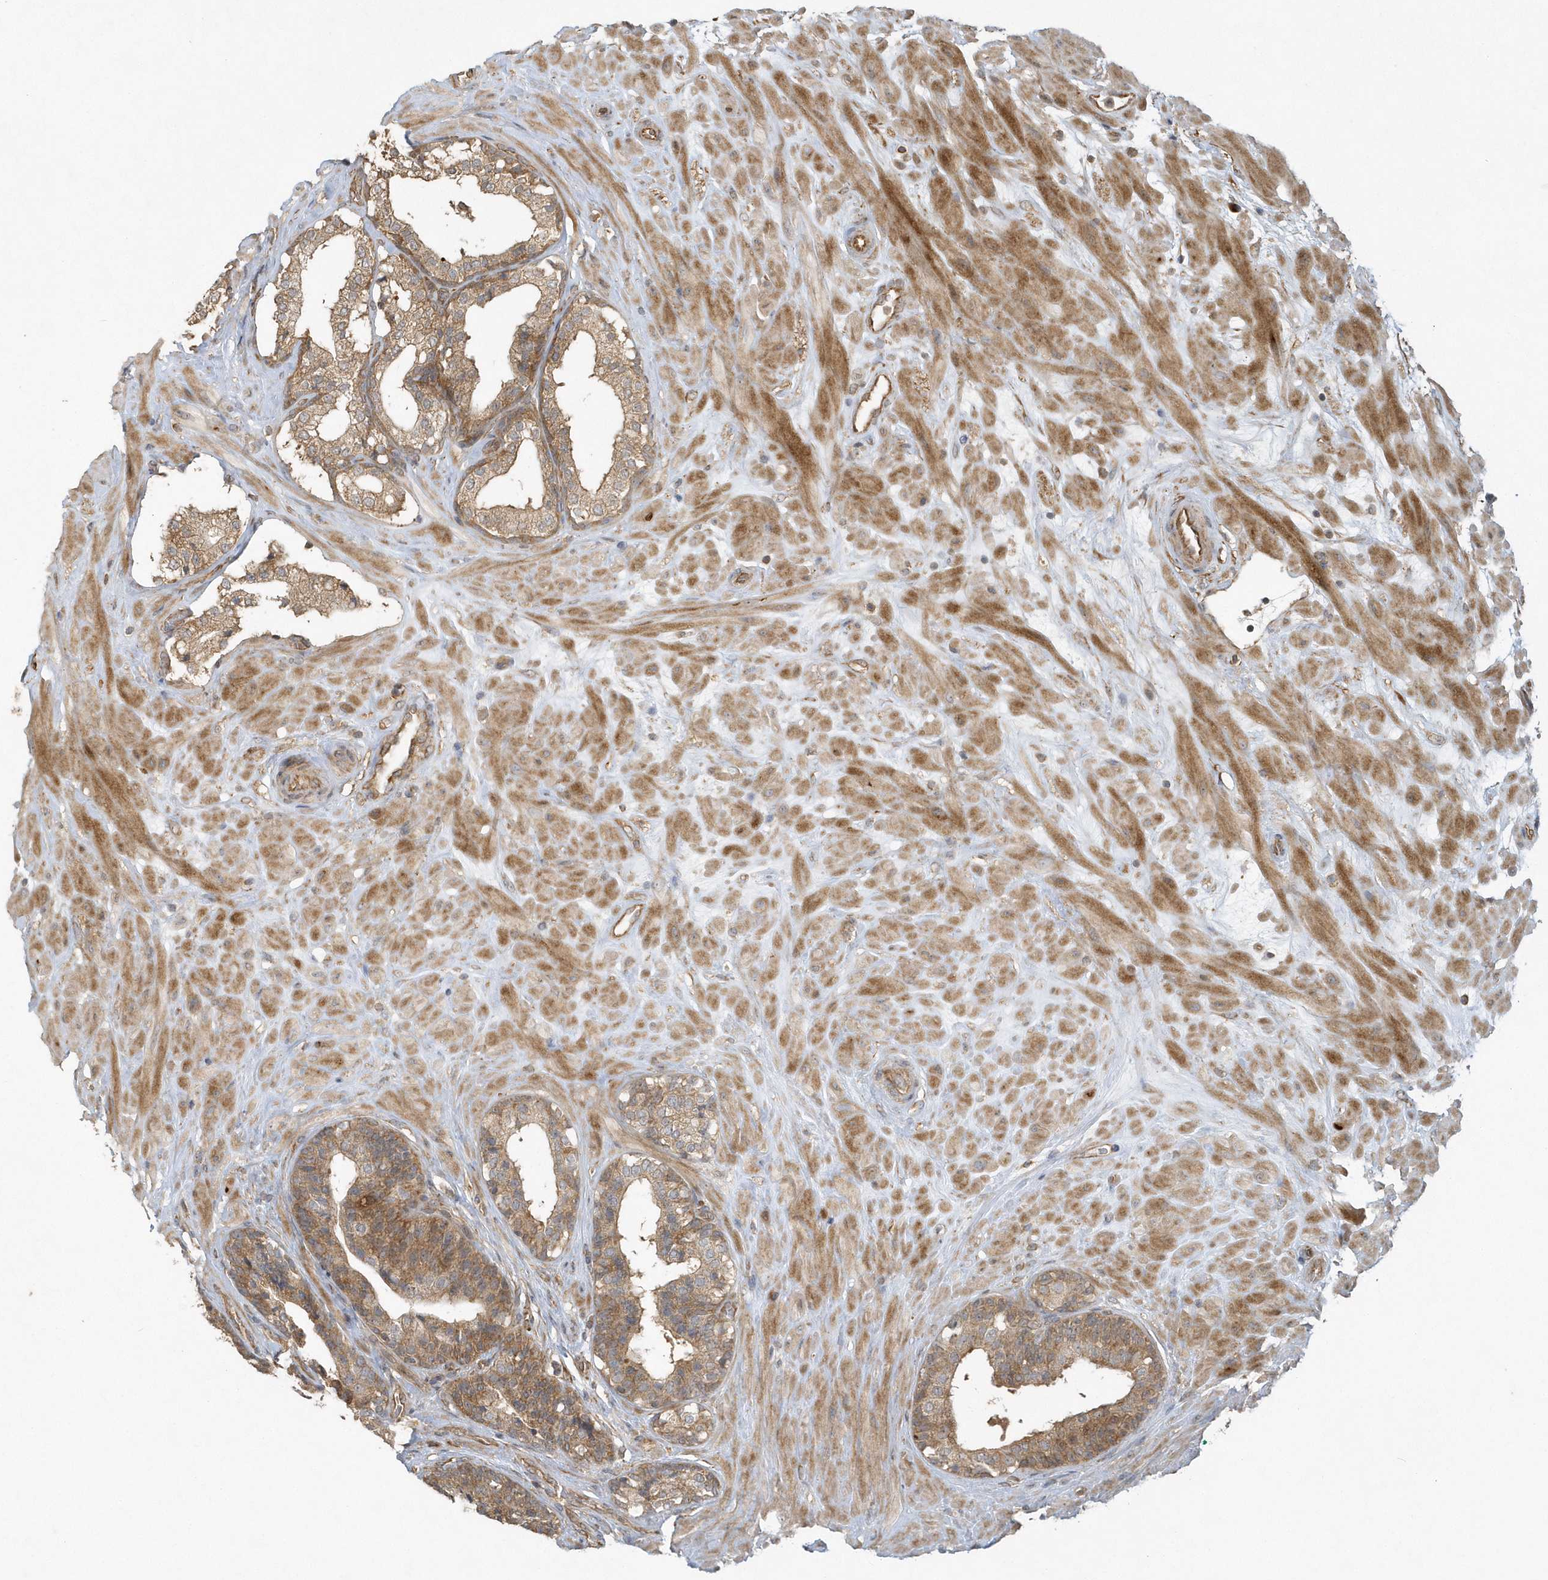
{"staining": {"intensity": "moderate", "quantity": ">75%", "location": "cytoplasmic/membranous"}, "tissue": "prostate cancer", "cell_type": "Tumor cells", "image_type": "cancer", "snomed": [{"axis": "morphology", "description": "Adenocarcinoma, High grade"}, {"axis": "topography", "description": "Prostate"}], "caption": "Prostate cancer (high-grade adenocarcinoma) stained with DAB (3,3'-diaminobenzidine) IHC exhibits medium levels of moderate cytoplasmic/membranous staining in approximately >75% of tumor cells.", "gene": "THG1L", "patient": {"sex": "male", "age": 56}}